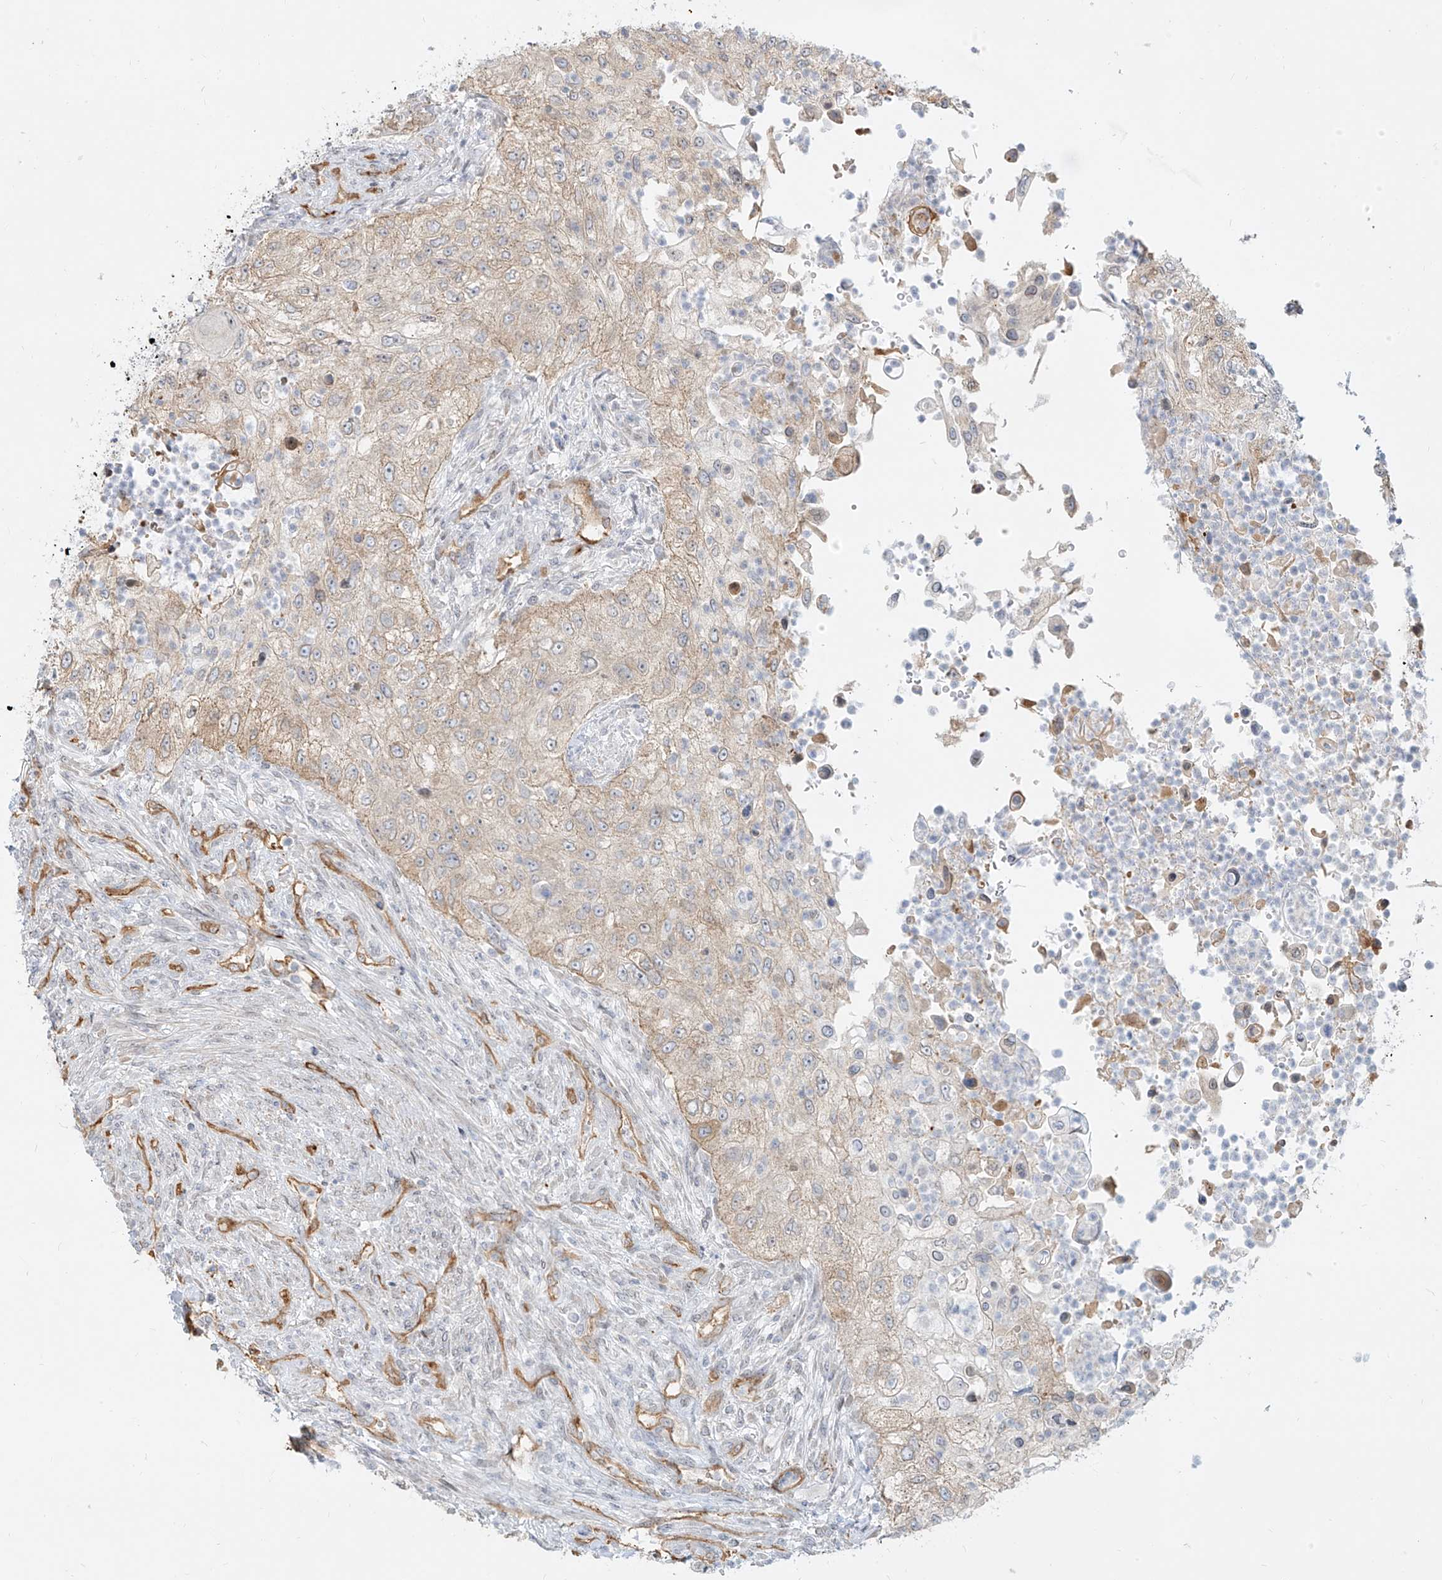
{"staining": {"intensity": "weak", "quantity": "<25%", "location": "cytoplasmic/membranous"}, "tissue": "urothelial cancer", "cell_type": "Tumor cells", "image_type": "cancer", "snomed": [{"axis": "morphology", "description": "Urothelial carcinoma, High grade"}, {"axis": "topography", "description": "Urinary bladder"}], "caption": "The immunohistochemistry image has no significant staining in tumor cells of urothelial cancer tissue.", "gene": "NHSL1", "patient": {"sex": "female", "age": 60}}